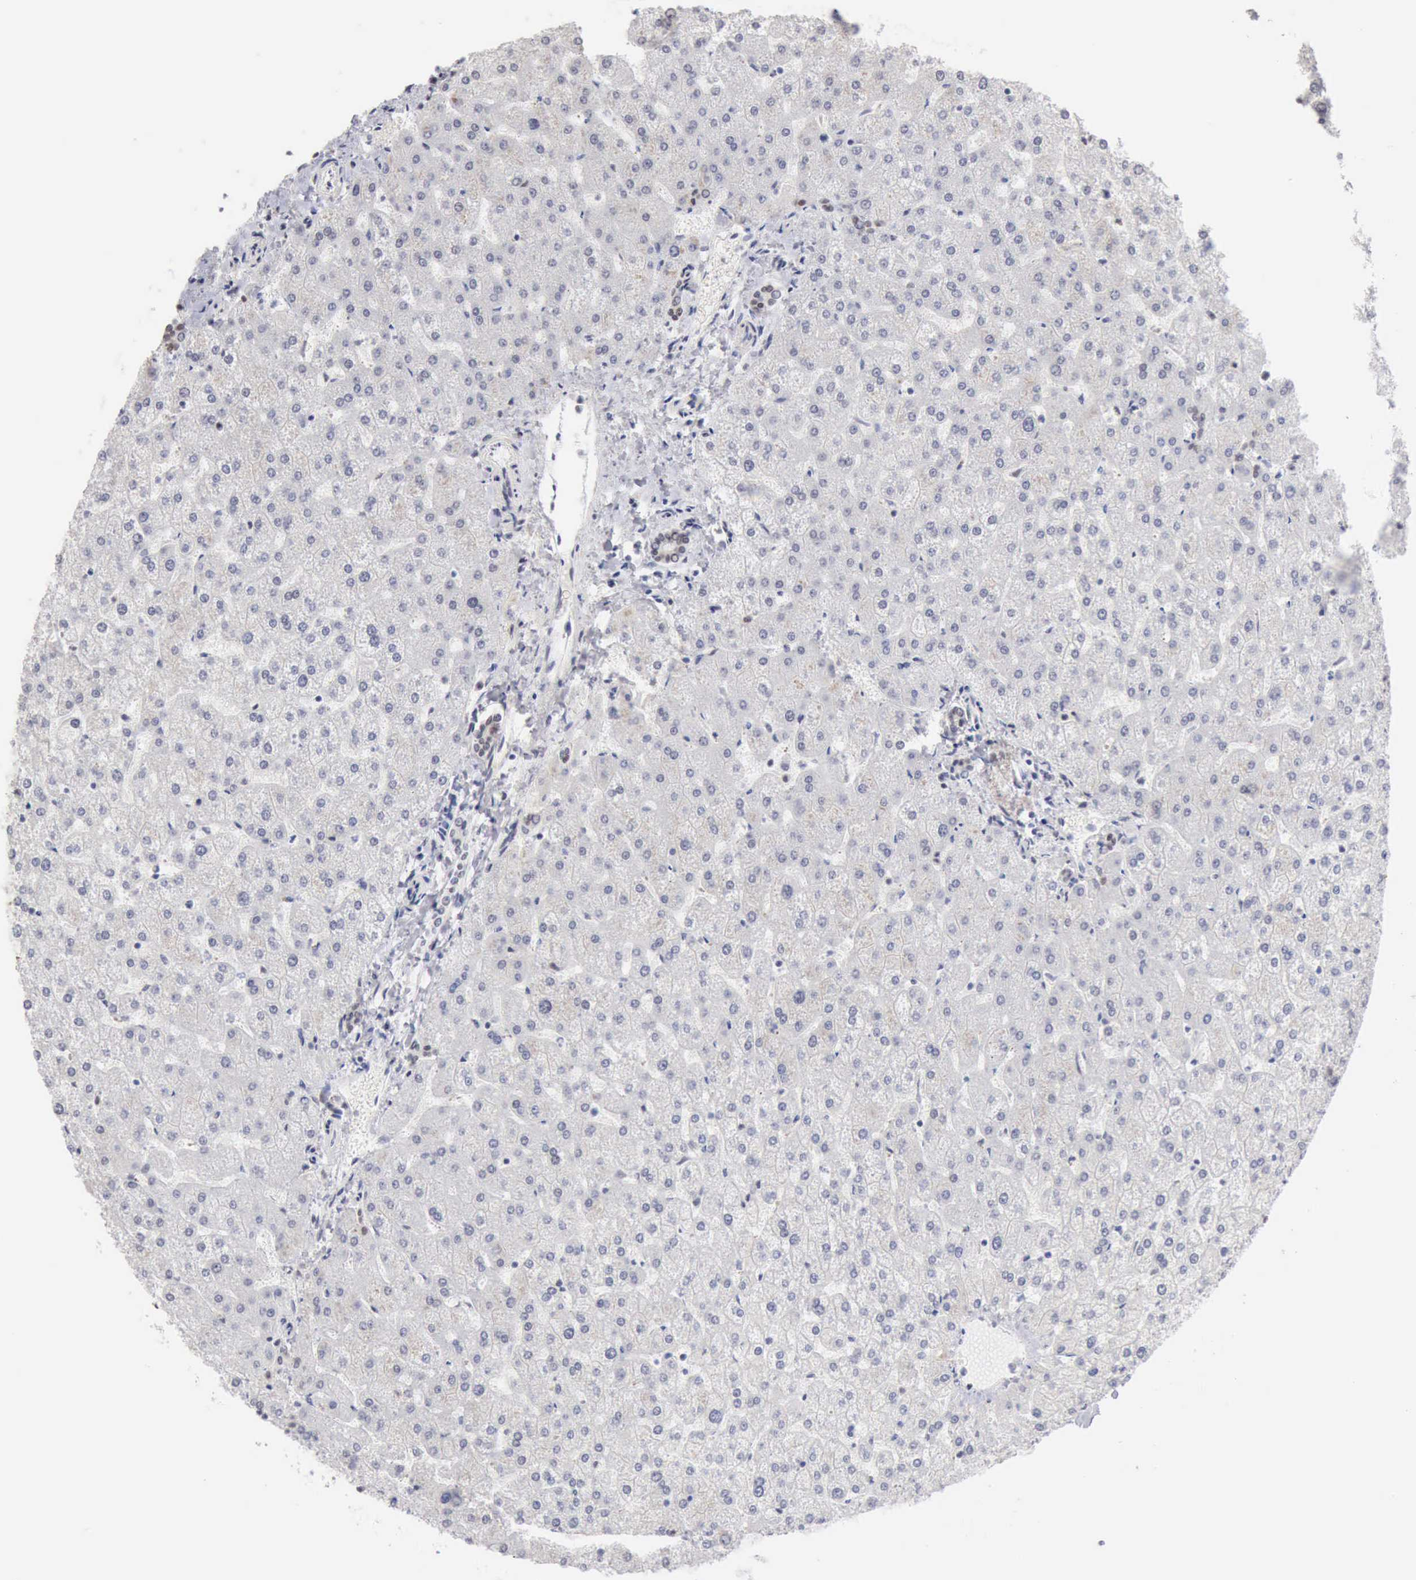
{"staining": {"intensity": "negative", "quantity": "none", "location": "none"}, "tissue": "liver", "cell_type": "Cholangiocytes", "image_type": "normal", "snomed": [{"axis": "morphology", "description": "Normal tissue, NOS"}, {"axis": "topography", "description": "Liver"}], "caption": "This is an immunohistochemistry micrograph of unremarkable human liver. There is no staining in cholangiocytes.", "gene": "TAF1", "patient": {"sex": "female", "age": 32}}